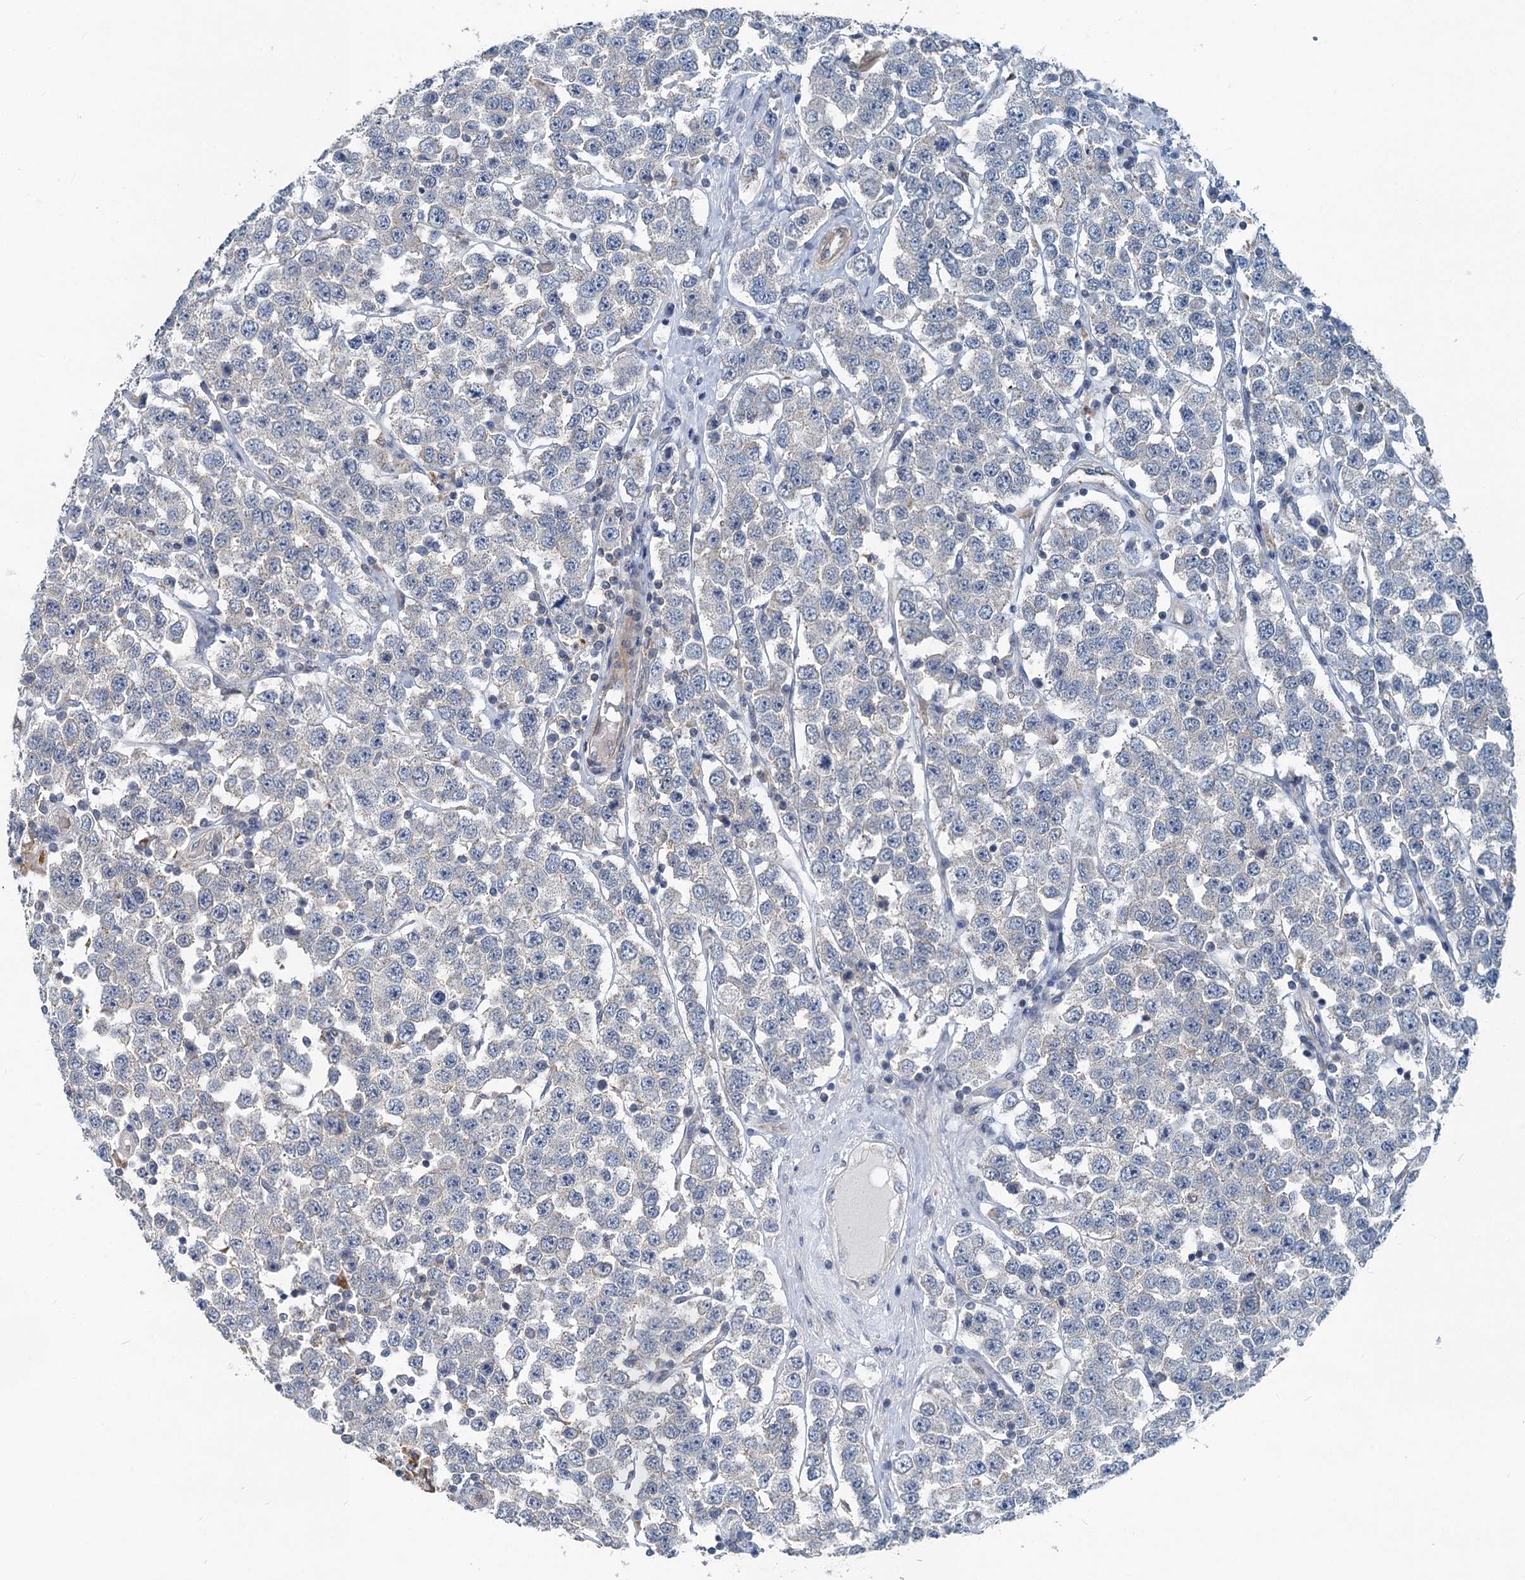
{"staining": {"intensity": "negative", "quantity": "none", "location": "none"}, "tissue": "testis cancer", "cell_type": "Tumor cells", "image_type": "cancer", "snomed": [{"axis": "morphology", "description": "Seminoma, NOS"}, {"axis": "topography", "description": "Testis"}], "caption": "Tumor cells show no significant protein positivity in testis cancer.", "gene": "GCLM", "patient": {"sex": "male", "age": 28}}